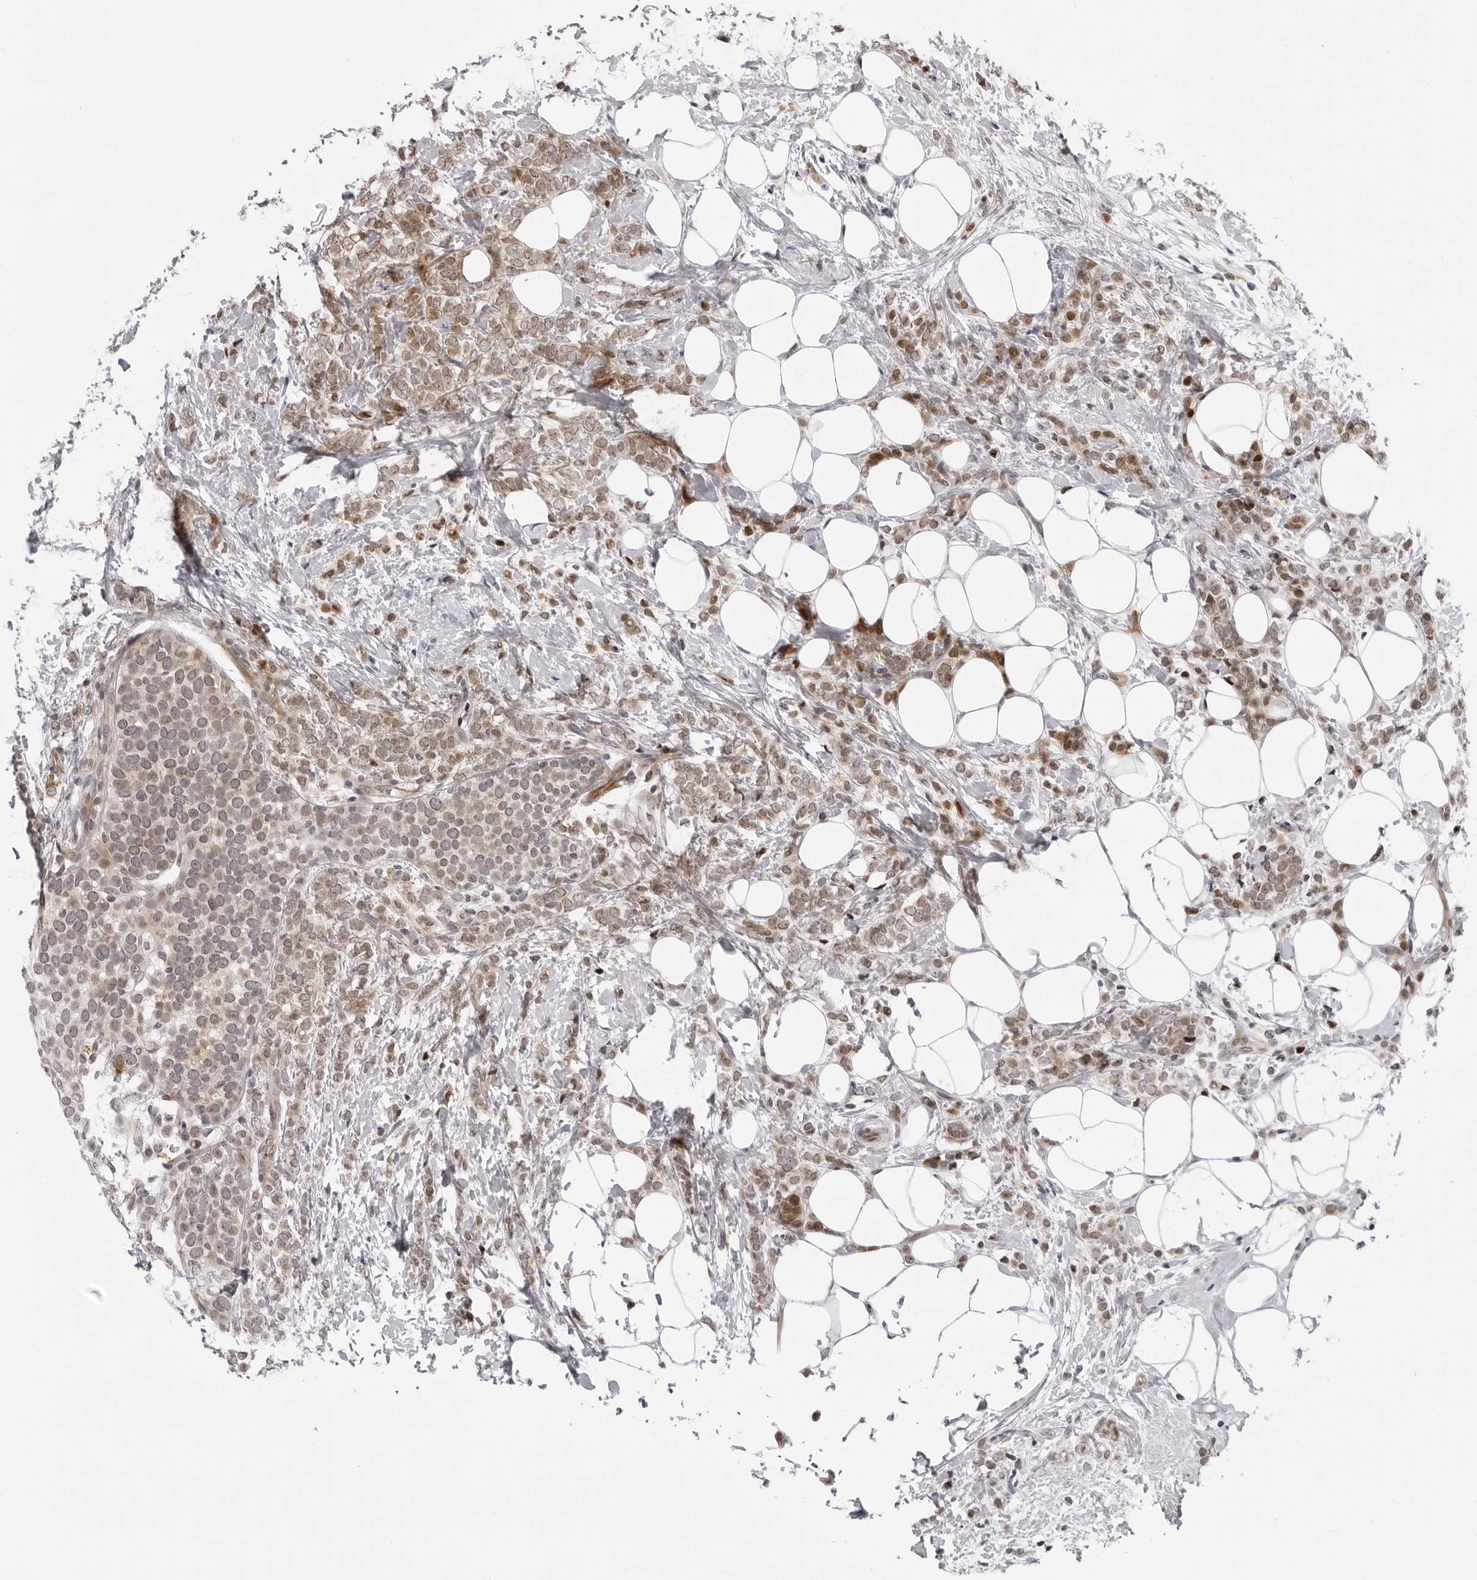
{"staining": {"intensity": "moderate", "quantity": ">75%", "location": "cytoplasmic/membranous"}, "tissue": "breast cancer", "cell_type": "Tumor cells", "image_type": "cancer", "snomed": [{"axis": "morphology", "description": "Lobular carcinoma"}, {"axis": "topography", "description": "Breast"}], "caption": "Immunohistochemical staining of human breast cancer (lobular carcinoma) reveals medium levels of moderate cytoplasmic/membranous positivity in approximately >75% of tumor cells.", "gene": "GCSAML", "patient": {"sex": "female", "age": 50}}